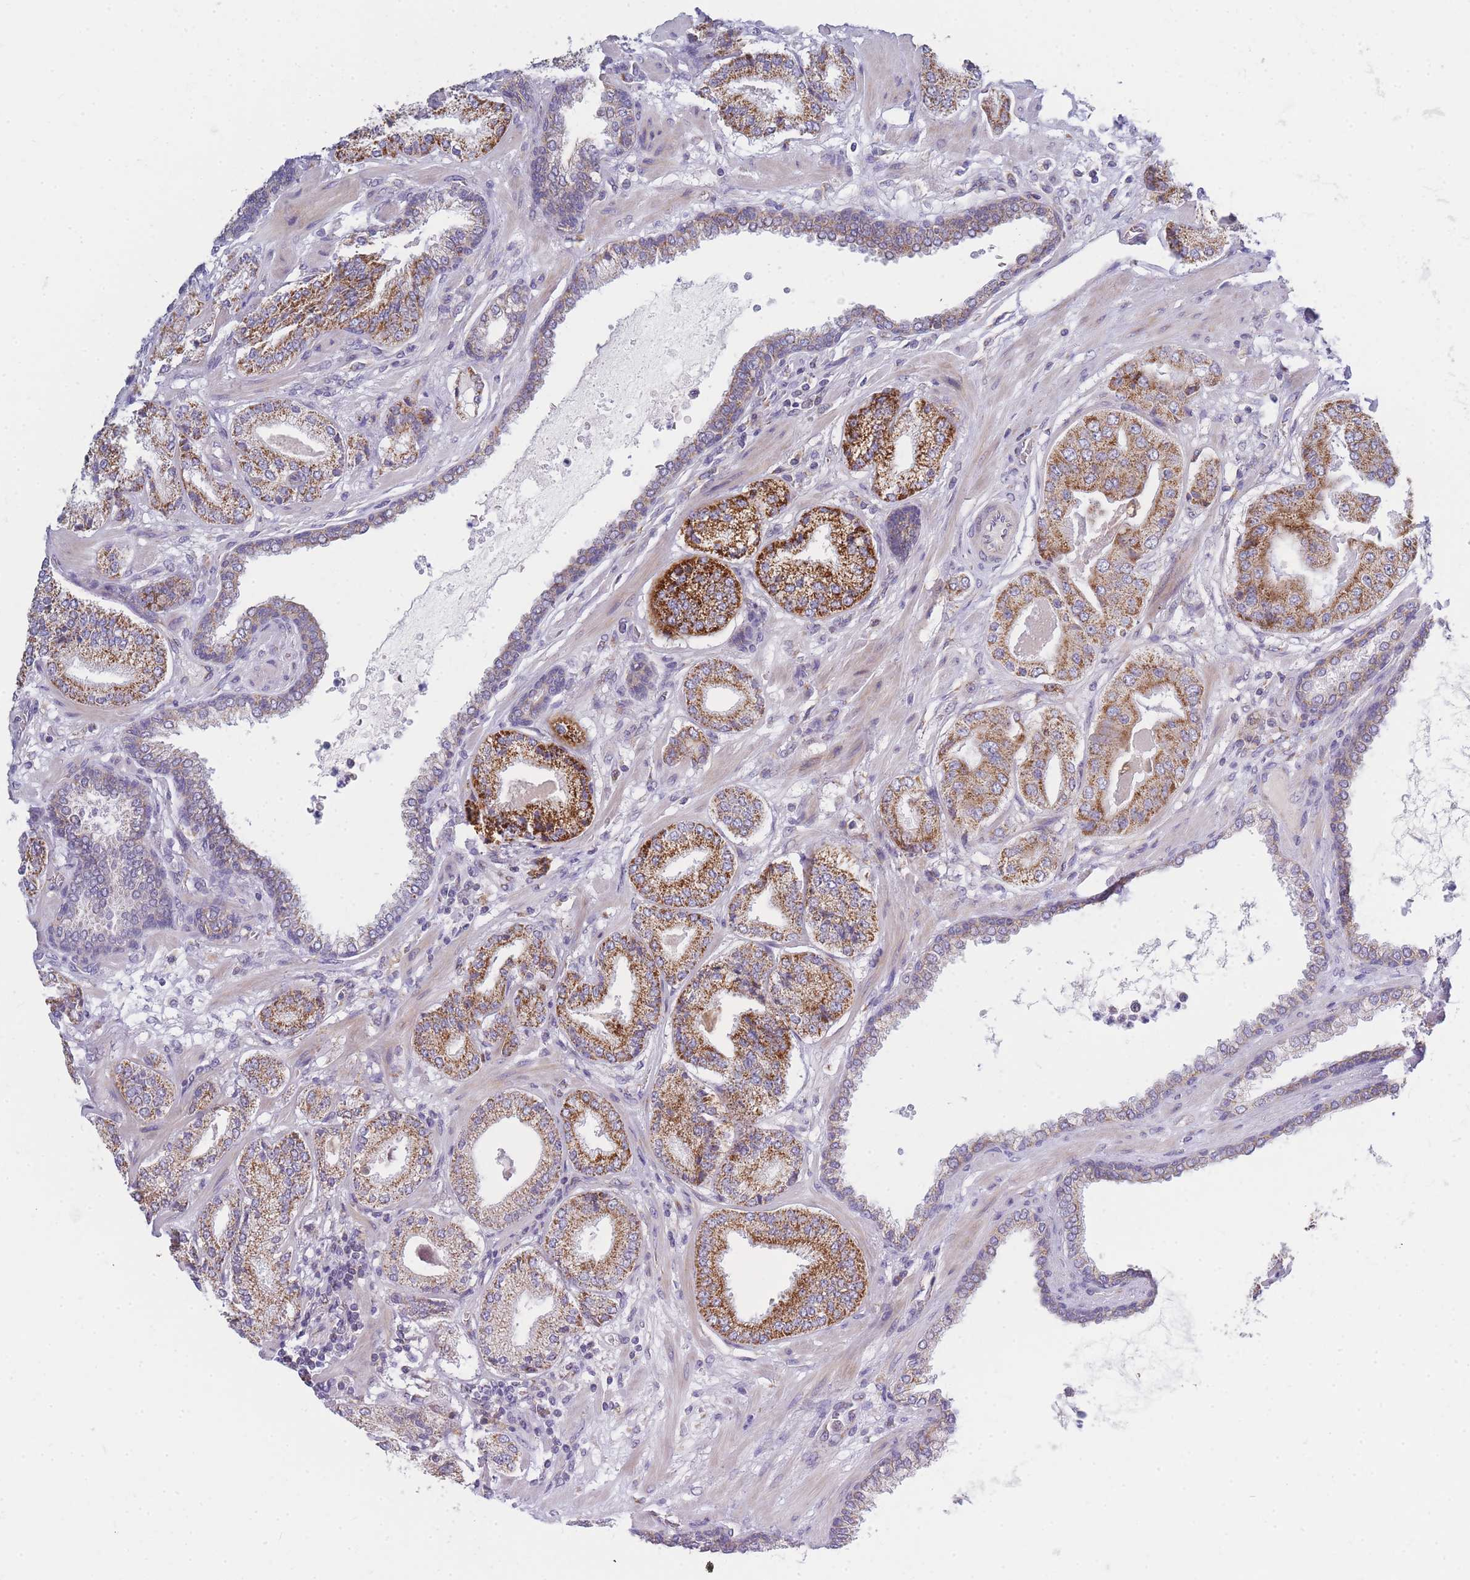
{"staining": {"intensity": "moderate", "quantity": ">75%", "location": "cytoplasmic/membranous"}, "tissue": "prostate cancer", "cell_type": "Tumor cells", "image_type": "cancer", "snomed": [{"axis": "morphology", "description": "Adenocarcinoma, High grade"}, {"axis": "topography", "description": "Prostate"}], "caption": "Adenocarcinoma (high-grade) (prostate) stained with a brown dye reveals moderate cytoplasmic/membranous positive positivity in about >75% of tumor cells.", "gene": "MRPS11", "patient": {"sex": "male", "age": 63}}